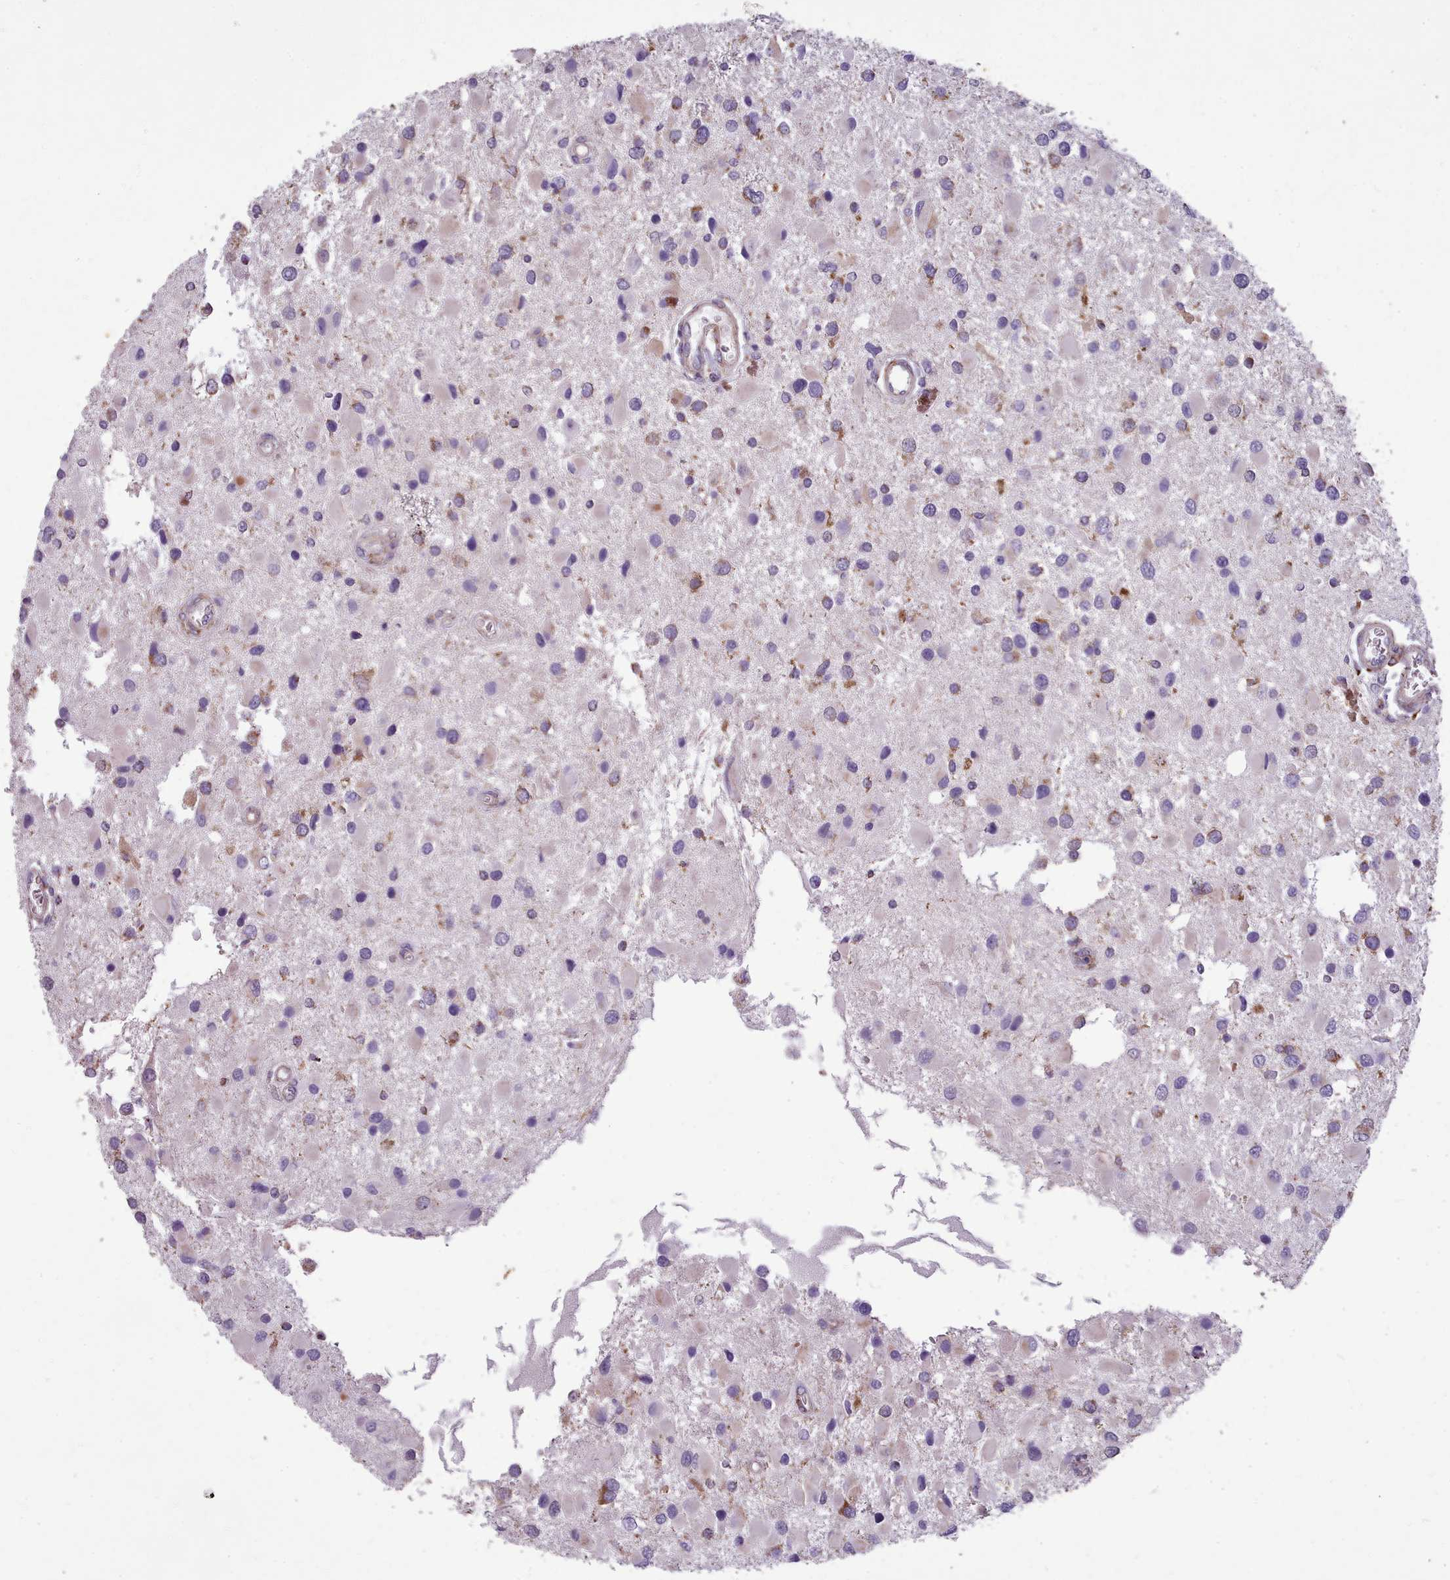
{"staining": {"intensity": "moderate", "quantity": "<25%", "location": "cytoplasmic/membranous"}, "tissue": "glioma", "cell_type": "Tumor cells", "image_type": "cancer", "snomed": [{"axis": "morphology", "description": "Glioma, malignant, High grade"}, {"axis": "topography", "description": "Brain"}], "caption": "Glioma stained for a protein exhibits moderate cytoplasmic/membranous positivity in tumor cells. (Brightfield microscopy of DAB IHC at high magnification).", "gene": "FKBP10", "patient": {"sex": "male", "age": 53}}